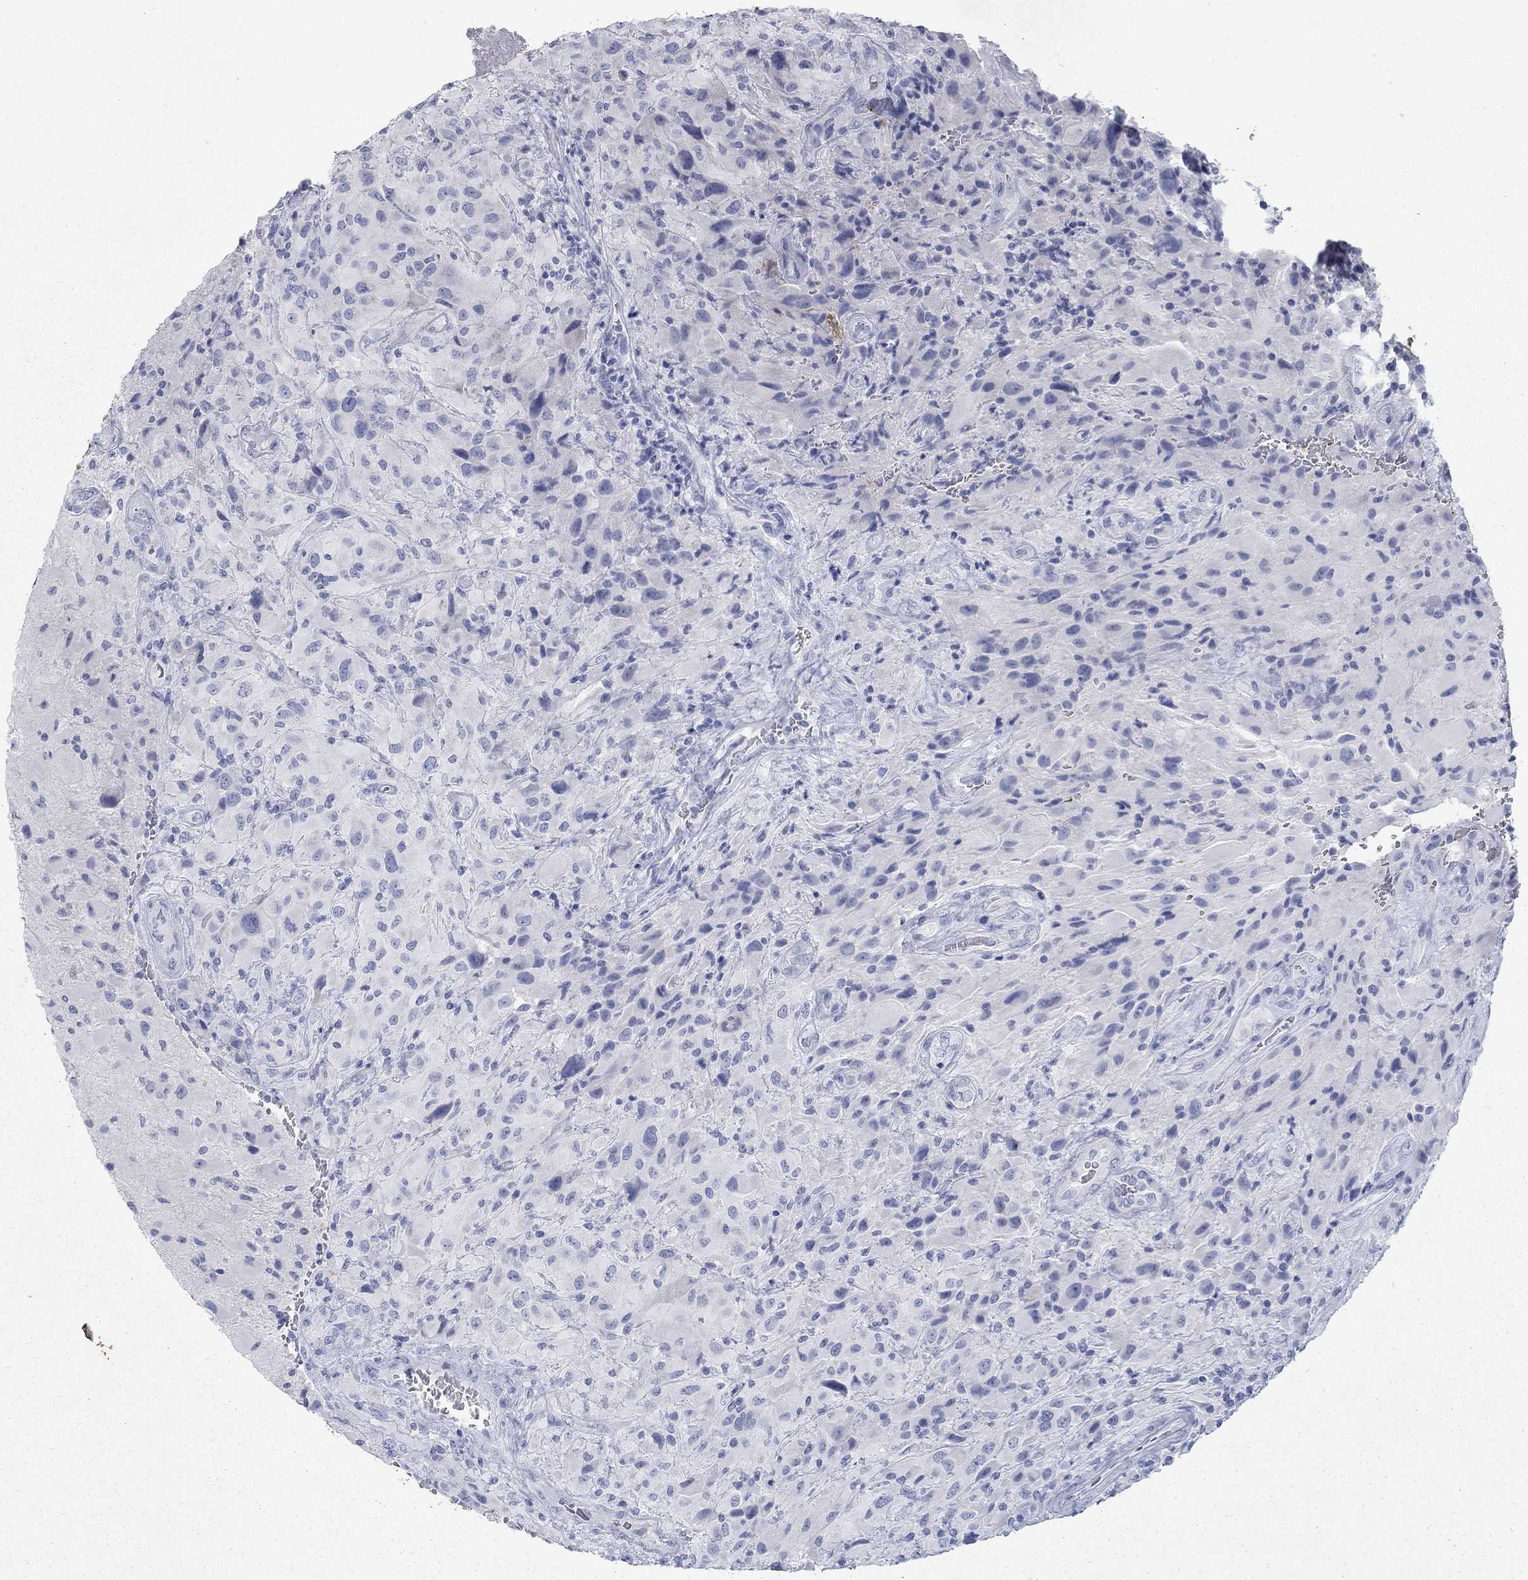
{"staining": {"intensity": "negative", "quantity": "none", "location": "none"}, "tissue": "glioma", "cell_type": "Tumor cells", "image_type": "cancer", "snomed": [{"axis": "morphology", "description": "Glioma, malignant, High grade"}, {"axis": "topography", "description": "Cerebral cortex"}], "caption": "Immunohistochemical staining of glioma demonstrates no significant positivity in tumor cells.", "gene": "RFTN2", "patient": {"sex": "male", "age": 35}}